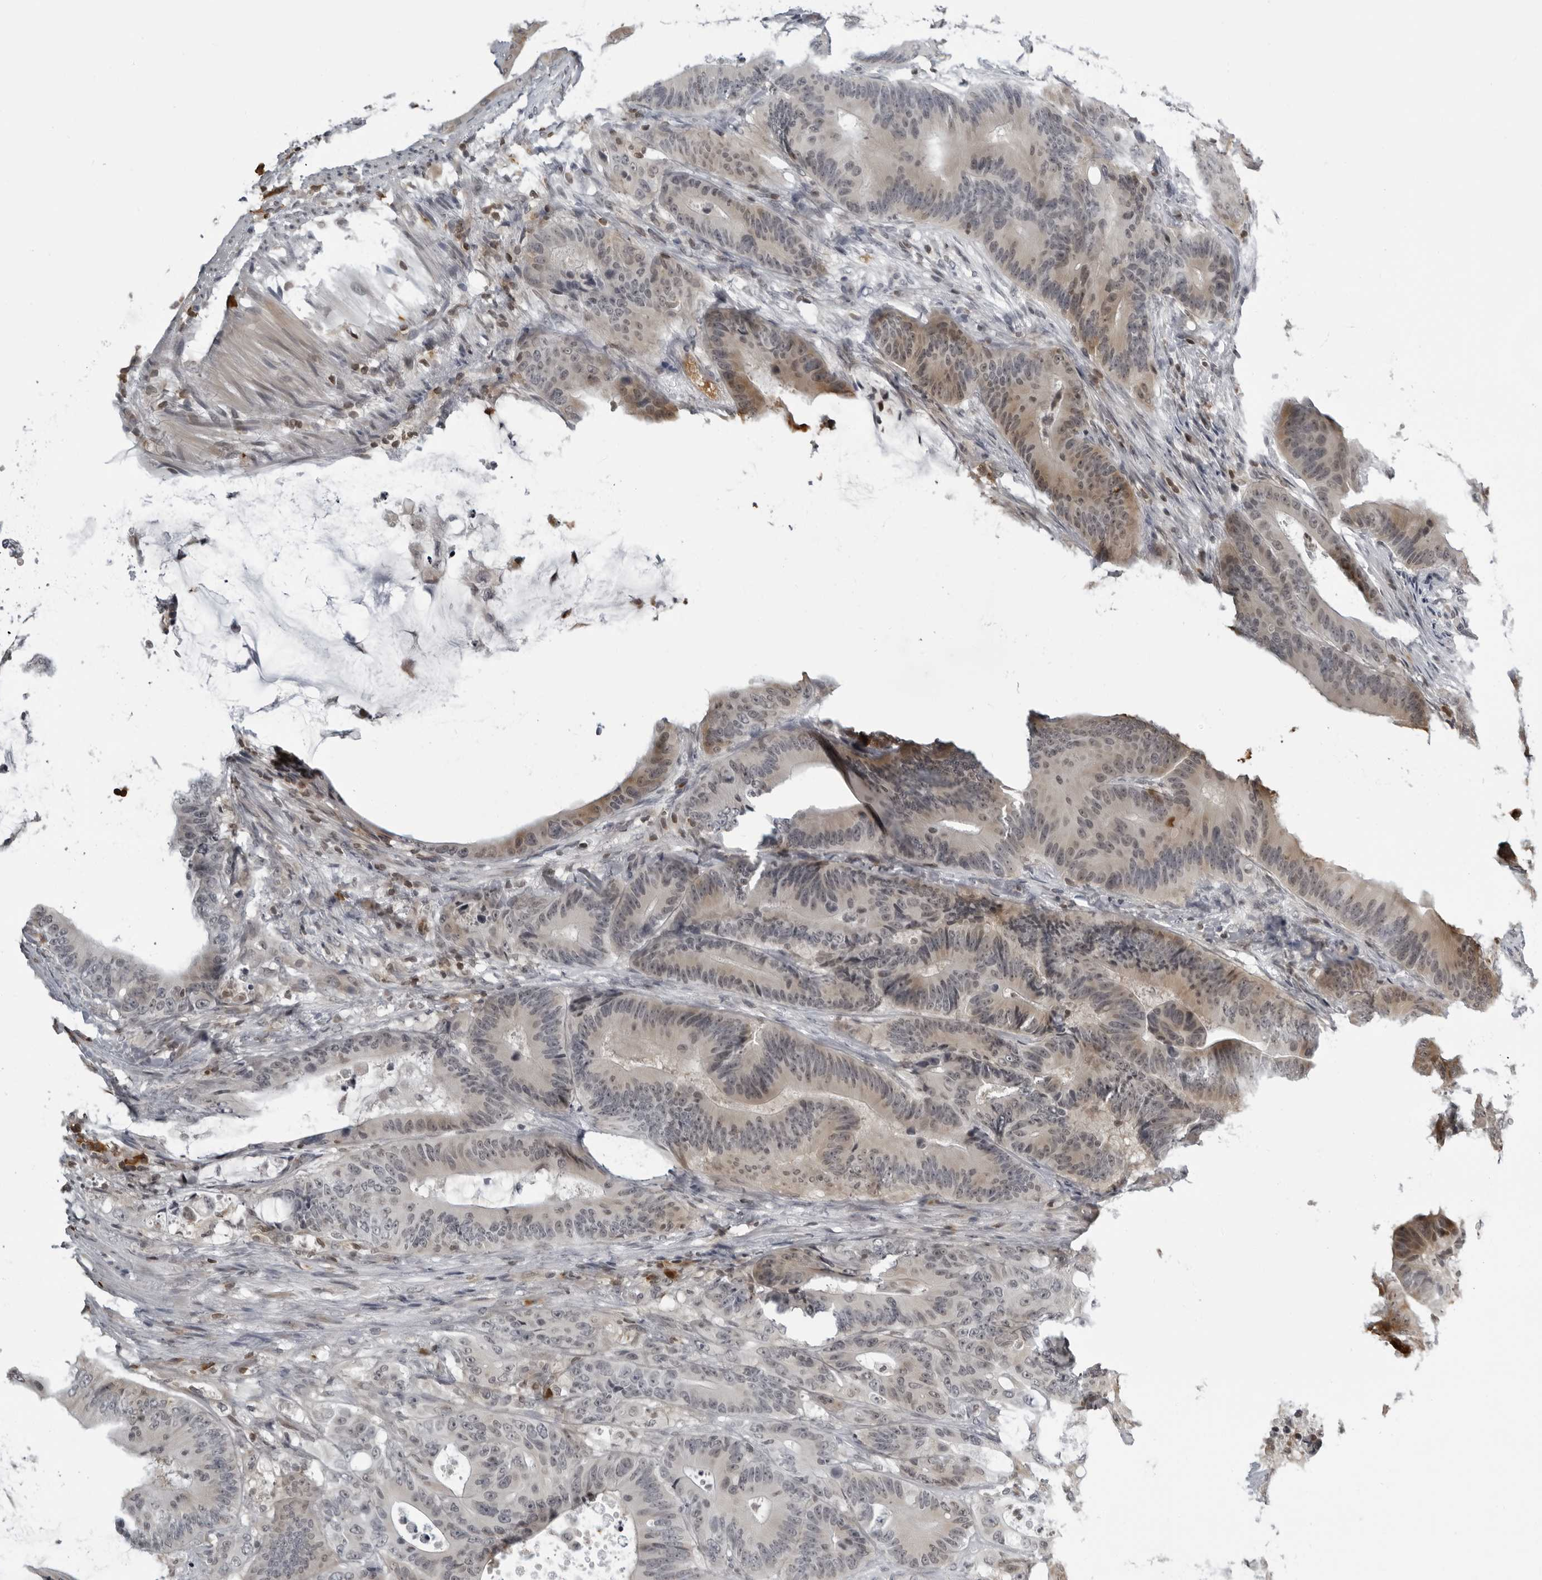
{"staining": {"intensity": "weak", "quantity": "25%-75%", "location": "cytoplasmic/membranous,nuclear"}, "tissue": "colorectal cancer", "cell_type": "Tumor cells", "image_type": "cancer", "snomed": [{"axis": "morphology", "description": "Adenocarcinoma, NOS"}, {"axis": "topography", "description": "Colon"}], "caption": "Protein staining by IHC exhibits weak cytoplasmic/membranous and nuclear positivity in approximately 25%-75% of tumor cells in colorectal cancer (adenocarcinoma). (brown staining indicates protein expression, while blue staining denotes nuclei).", "gene": "RTCA", "patient": {"sex": "male", "age": 83}}